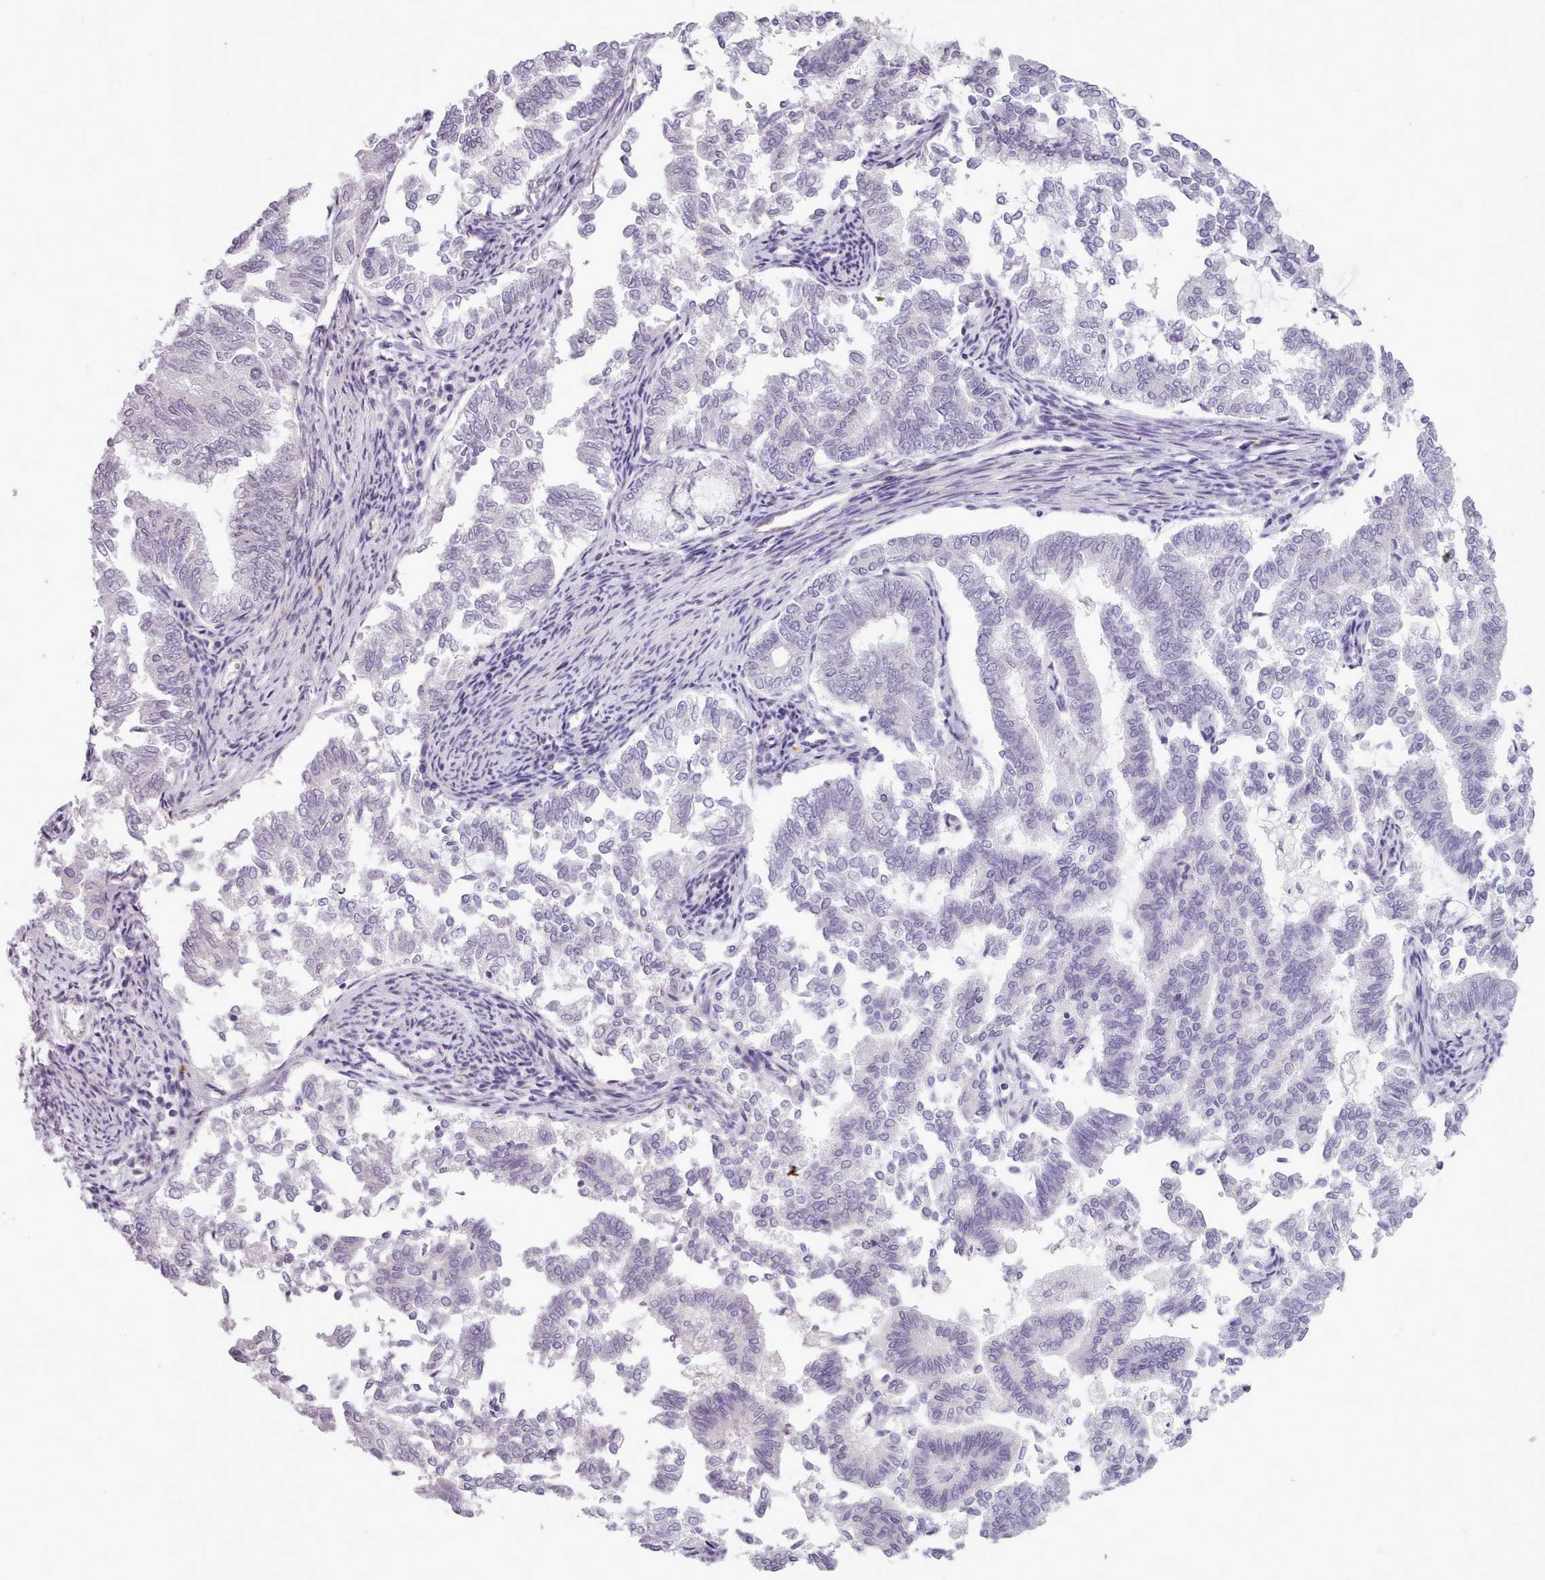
{"staining": {"intensity": "negative", "quantity": "none", "location": "none"}, "tissue": "endometrial cancer", "cell_type": "Tumor cells", "image_type": "cancer", "snomed": [{"axis": "morphology", "description": "Adenocarcinoma, NOS"}, {"axis": "topography", "description": "Endometrium"}], "caption": "Photomicrograph shows no protein expression in tumor cells of endometrial adenocarcinoma tissue.", "gene": "NDST2", "patient": {"sex": "female", "age": 79}}